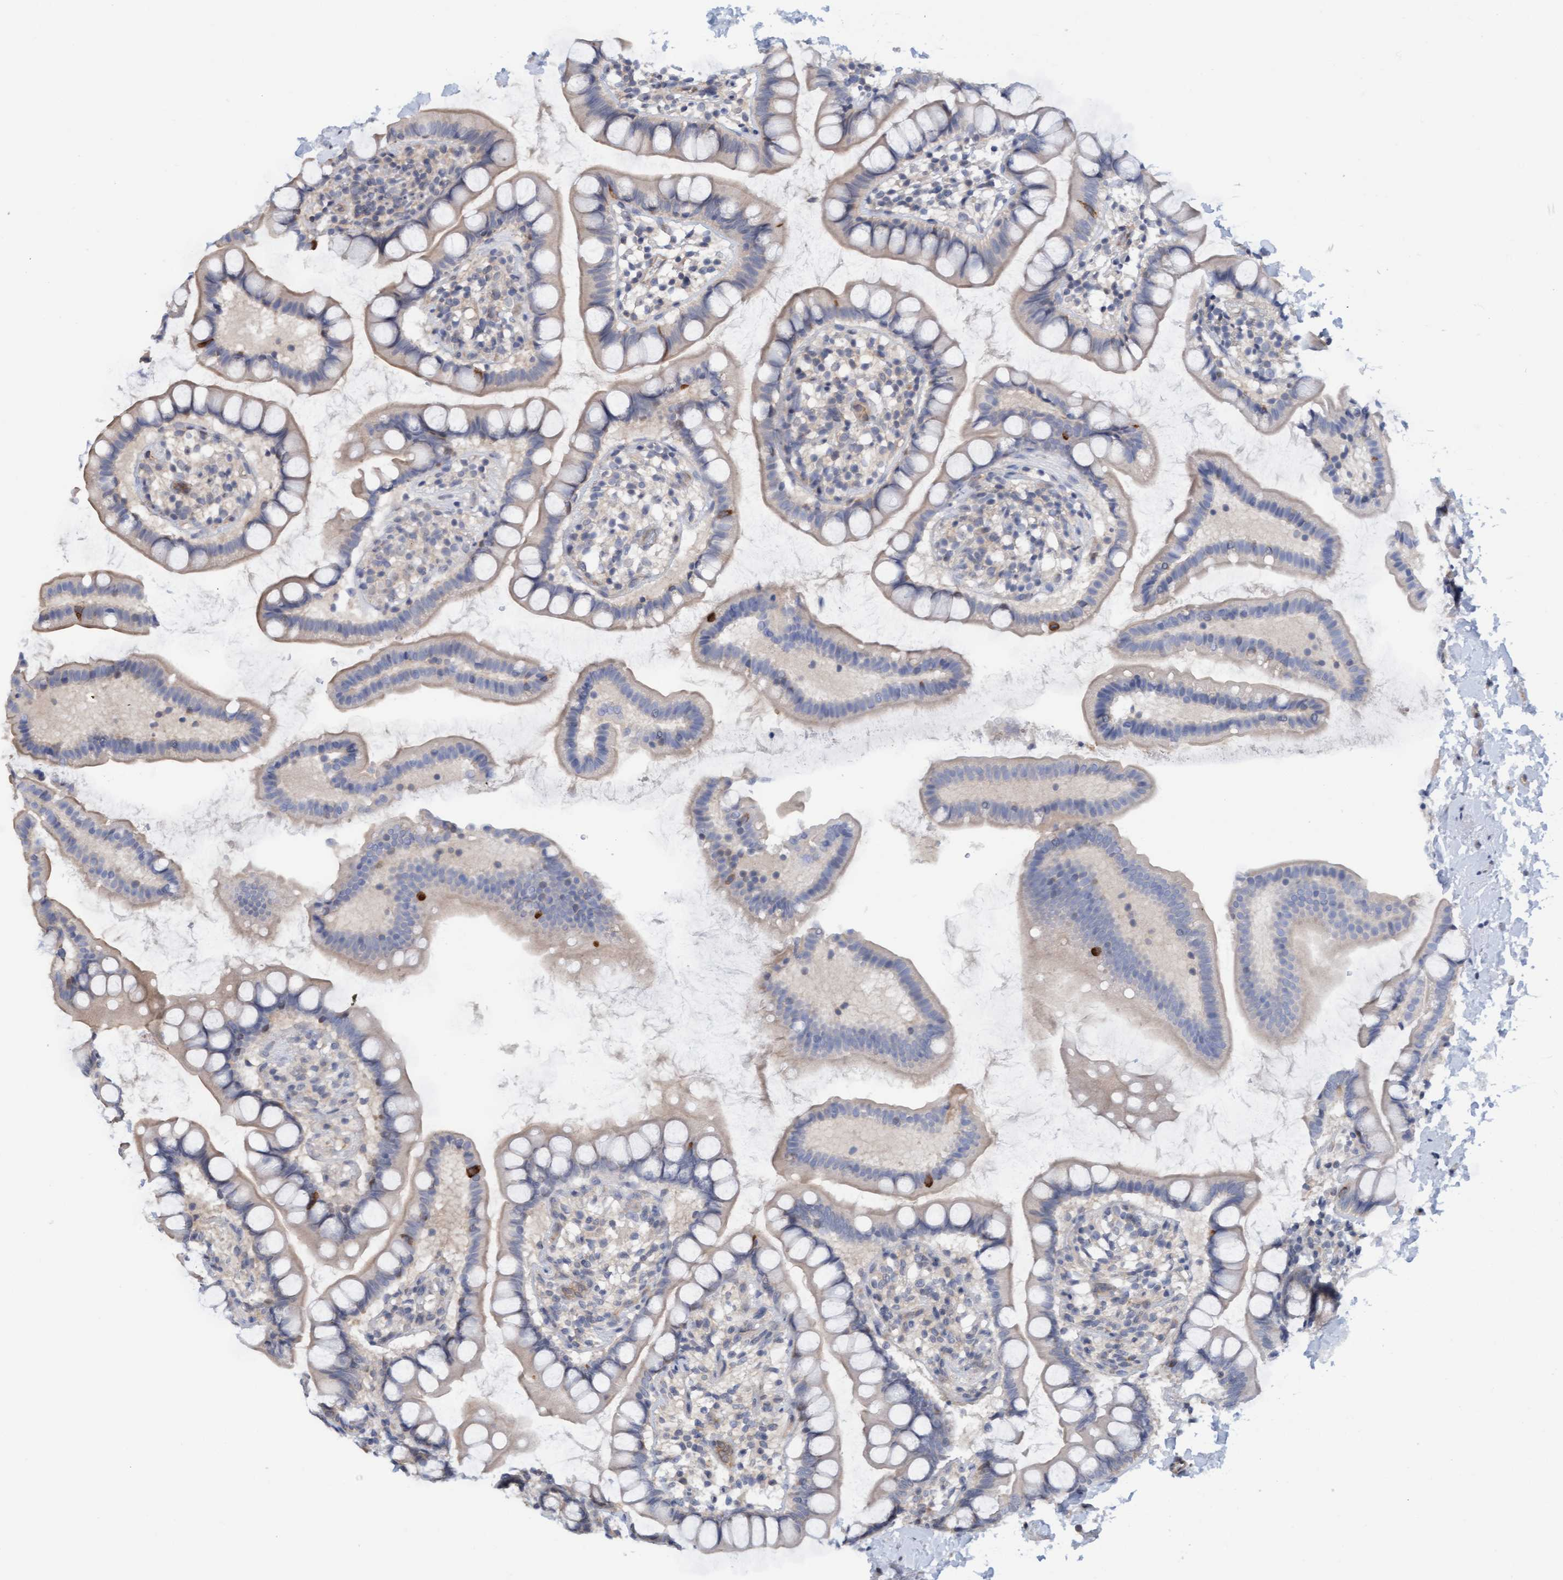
{"staining": {"intensity": "weak", "quantity": "25%-75%", "location": "cytoplasmic/membranous"}, "tissue": "small intestine", "cell_type": "Glandular cells", "image_type": "normal", "snomed": [{"axis": "morphology", "description": "Normal tissue, NOS"}, {"axis": "topography", "description": "Small intestine"}], "caption": "An IHC micrograph of normal tissue is shown. Protein staining in brown labels weak cytoplasmic/membranous positivity in small intestine within glandular cells. The protein is shown in brown color, while the nuclei are stained blue.", "gene": "AMZ2", "patient": {"sex": "female", "age": 84}}